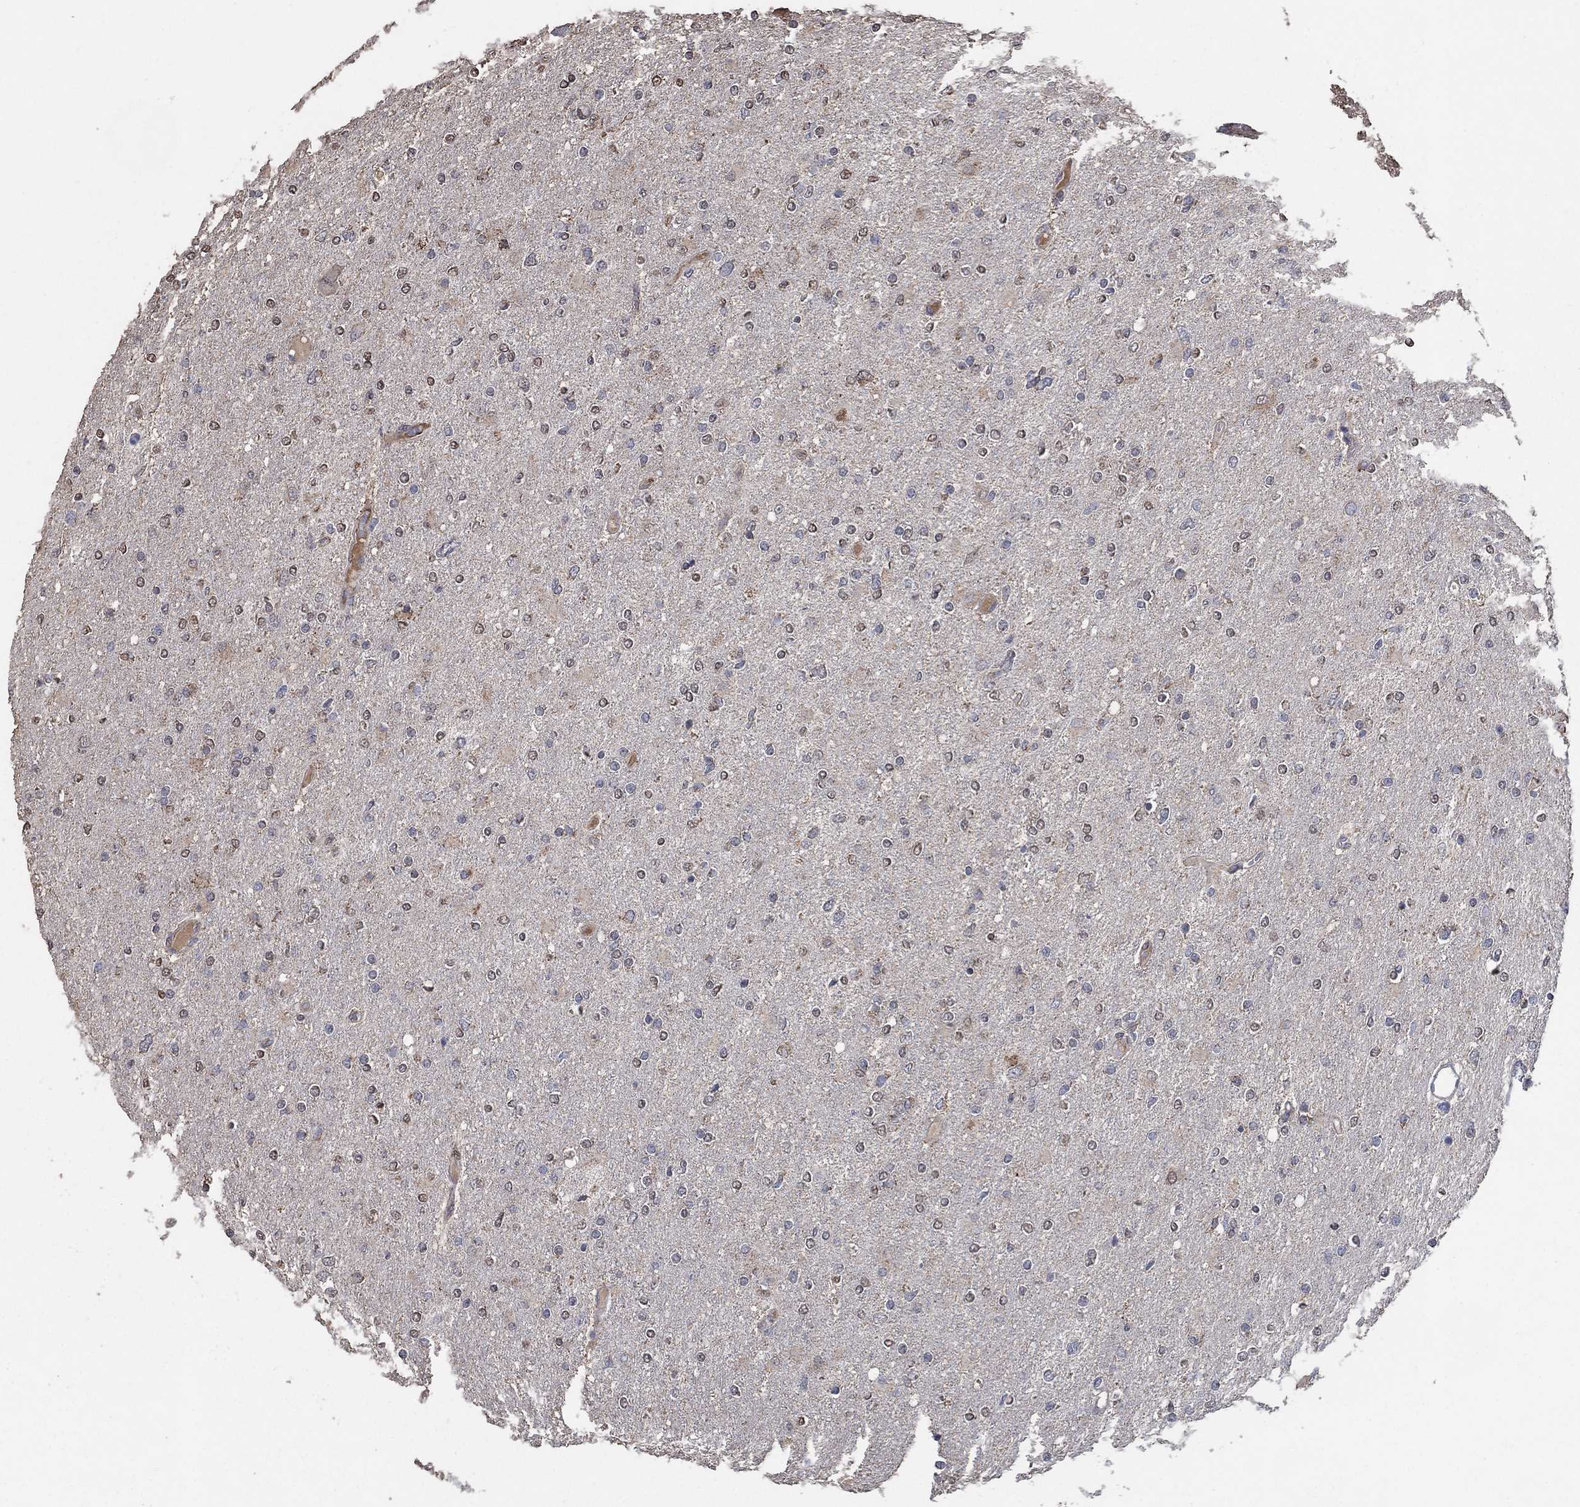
{"staining": {"intensity": "weak", "quantity": "25%-75%", "location": "nuclear"}, "tissue": "glioma", "cell_type": "Tumor cells", "image_type": "cancer", "snomed": [{"axis": "morphology", "description": "Glioma, malignant, High grade"}, {"axis": "topography", "description": "Cerebral cortex"}], "caption": "Tumor cells exhibit weak nuclear staining in approximately 25%-75% of cells in glioma.", "gene": "MRPS24", "patient": {"sex": "male", "age": 70}}